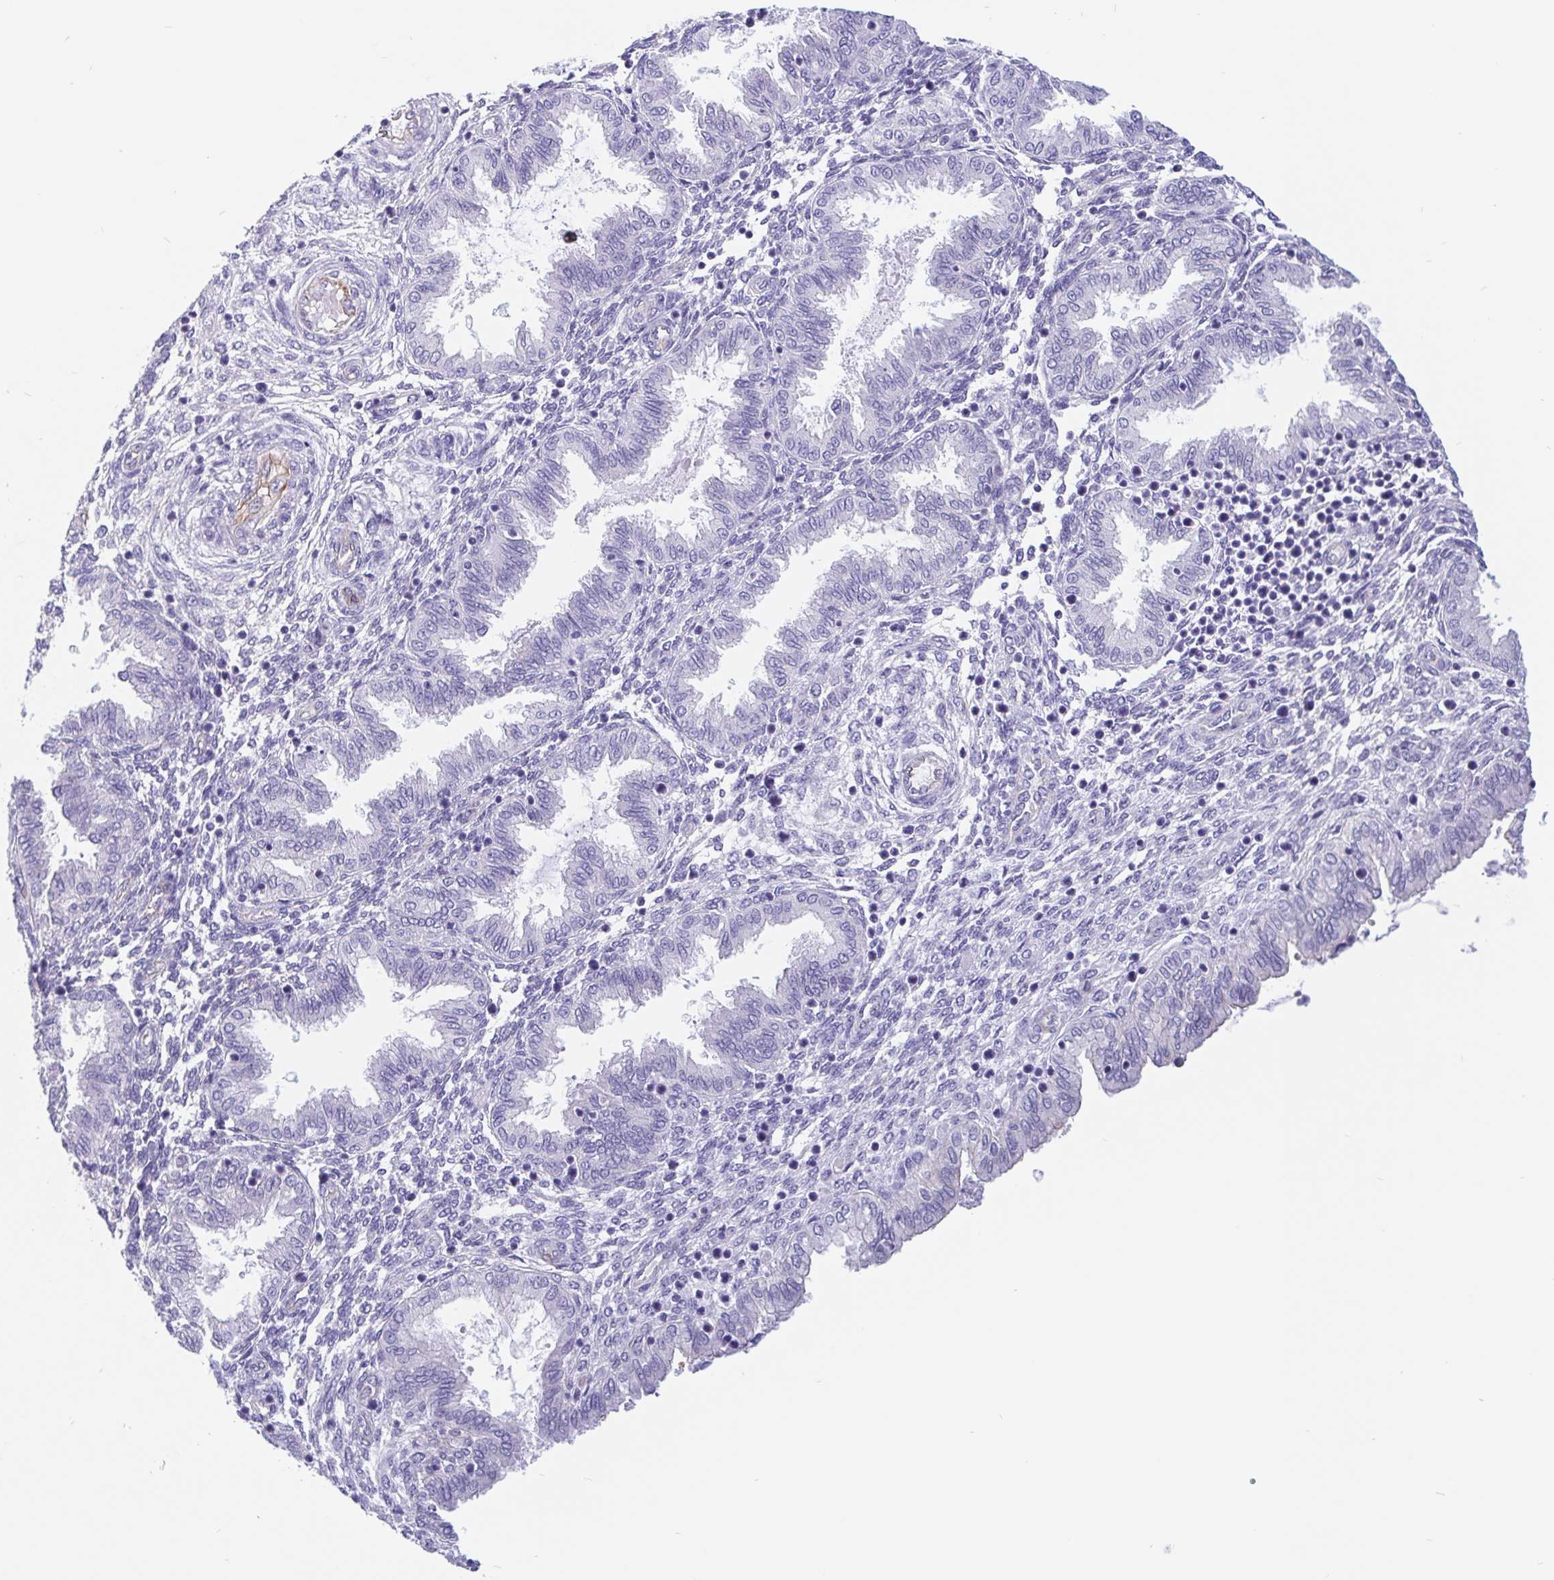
{"staining": {"intensity": "negative", "quantity": "none", "location": "none"}, "tissue": "endometrium", "cell_type": "Cells in endometrial stroma", "image_type": "normal", "snomed": [{"axis": "morphology", "description": "Normal tissue, NOS"}, {"axis": "topography", "description": "Endometrium"}], "caption": "IHC micrograph of benign endometrium: endometrium stained with DAB displays no significant protein expression in cells in endometrial stroma.", "gene": "LIMCH1", "patient": {"sex": "female", "age": 33}}